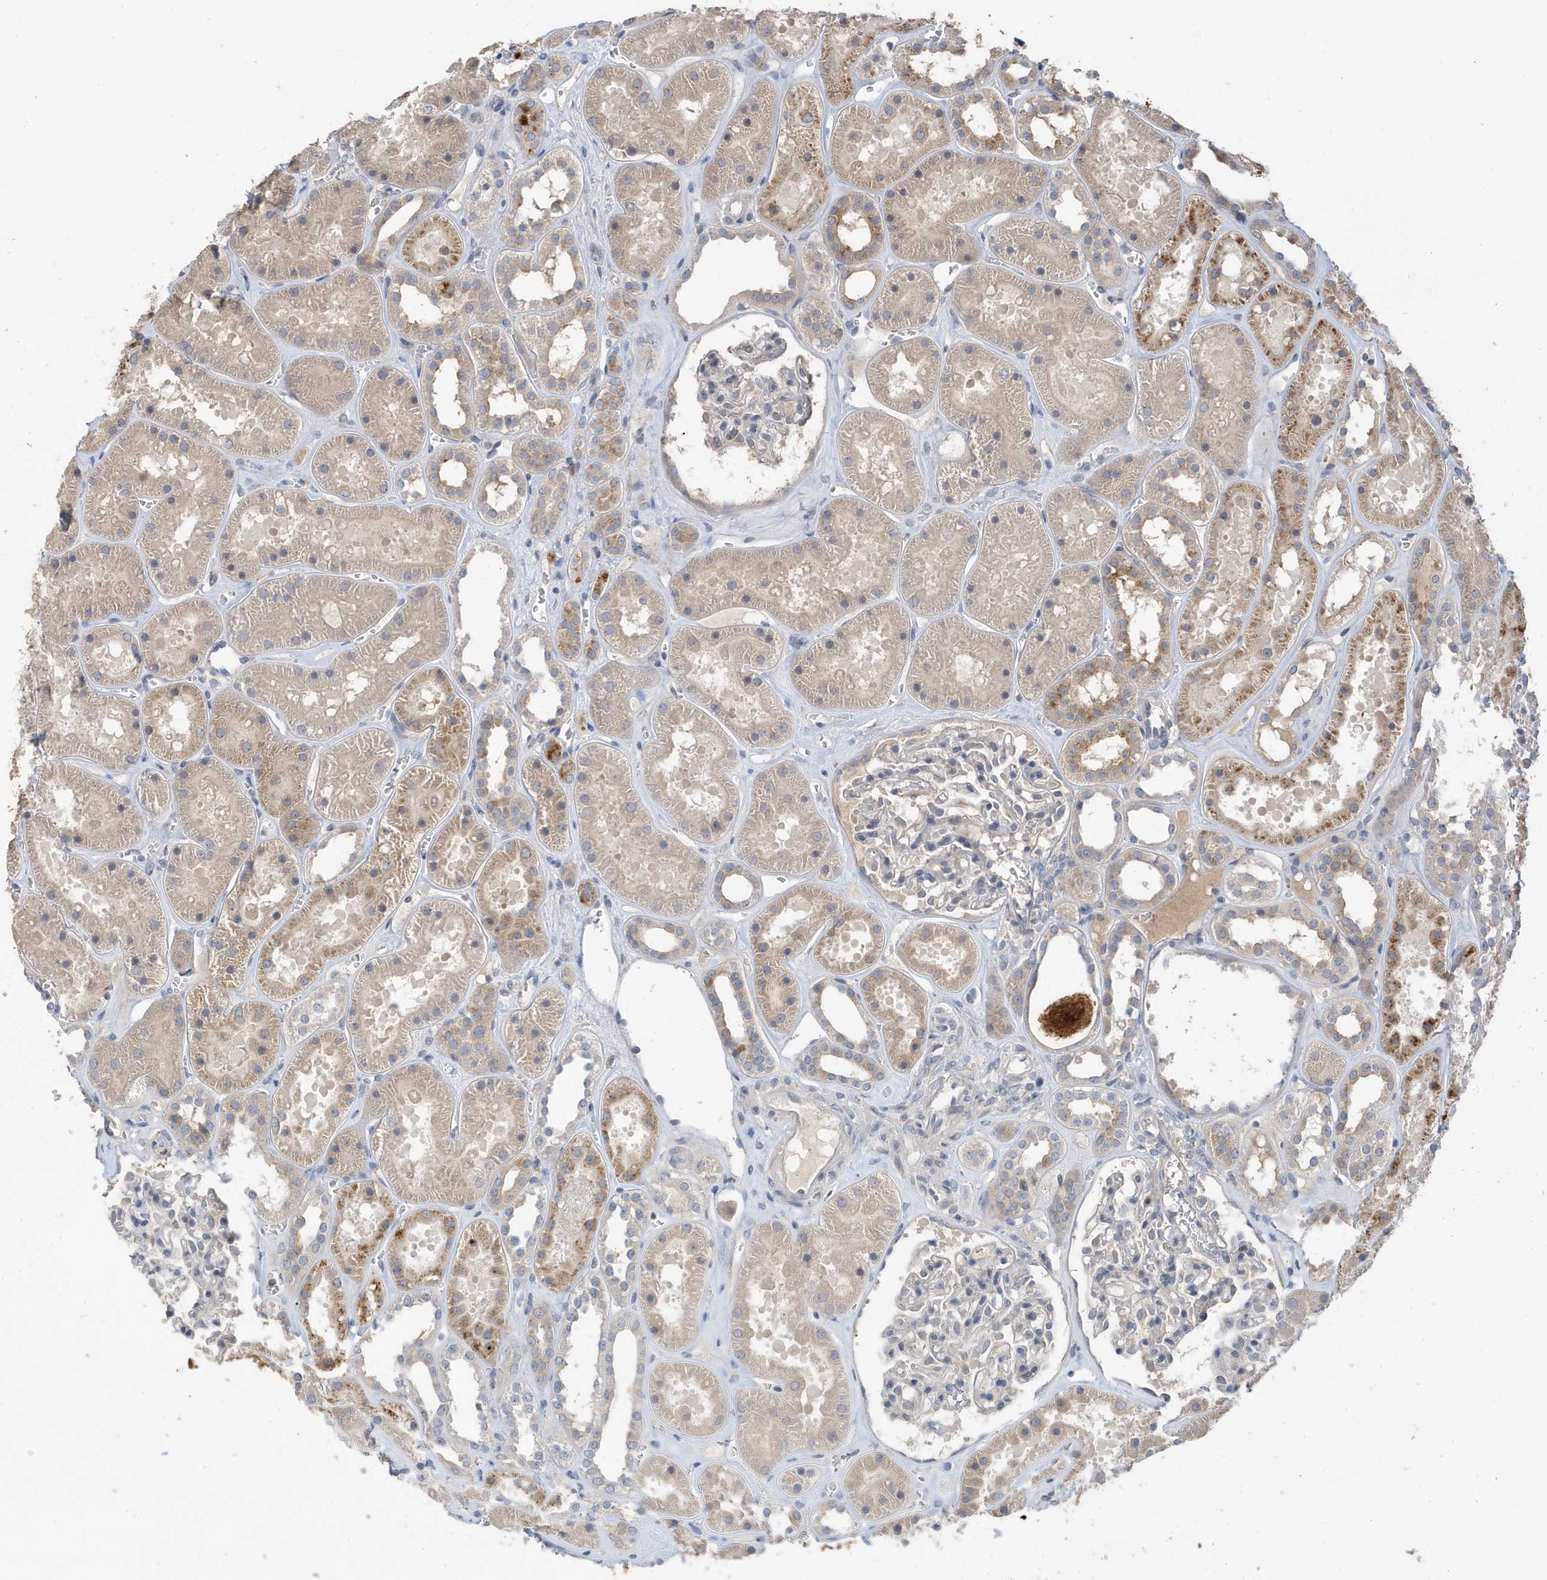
{"staining": {"intensity": "weak", "quantity": "<25%", "location": "cytoplasmic/membranous"}, "tissue": "kidney", "cell_type": "Cells in glomeruli", "image_type": "normal", "snomed": [{"axis": "morphology", "description": "Normal tissue, NOS"}, {"axis": "topography", "description": "Kidney"}], "caption": "Kidney stained for a protein using immunohistochemistry (IHC) demonstrates no expression cells in glomeruli.", "gene": "LAPTM4A", "patient": {"sex": "female", "age": 41}}